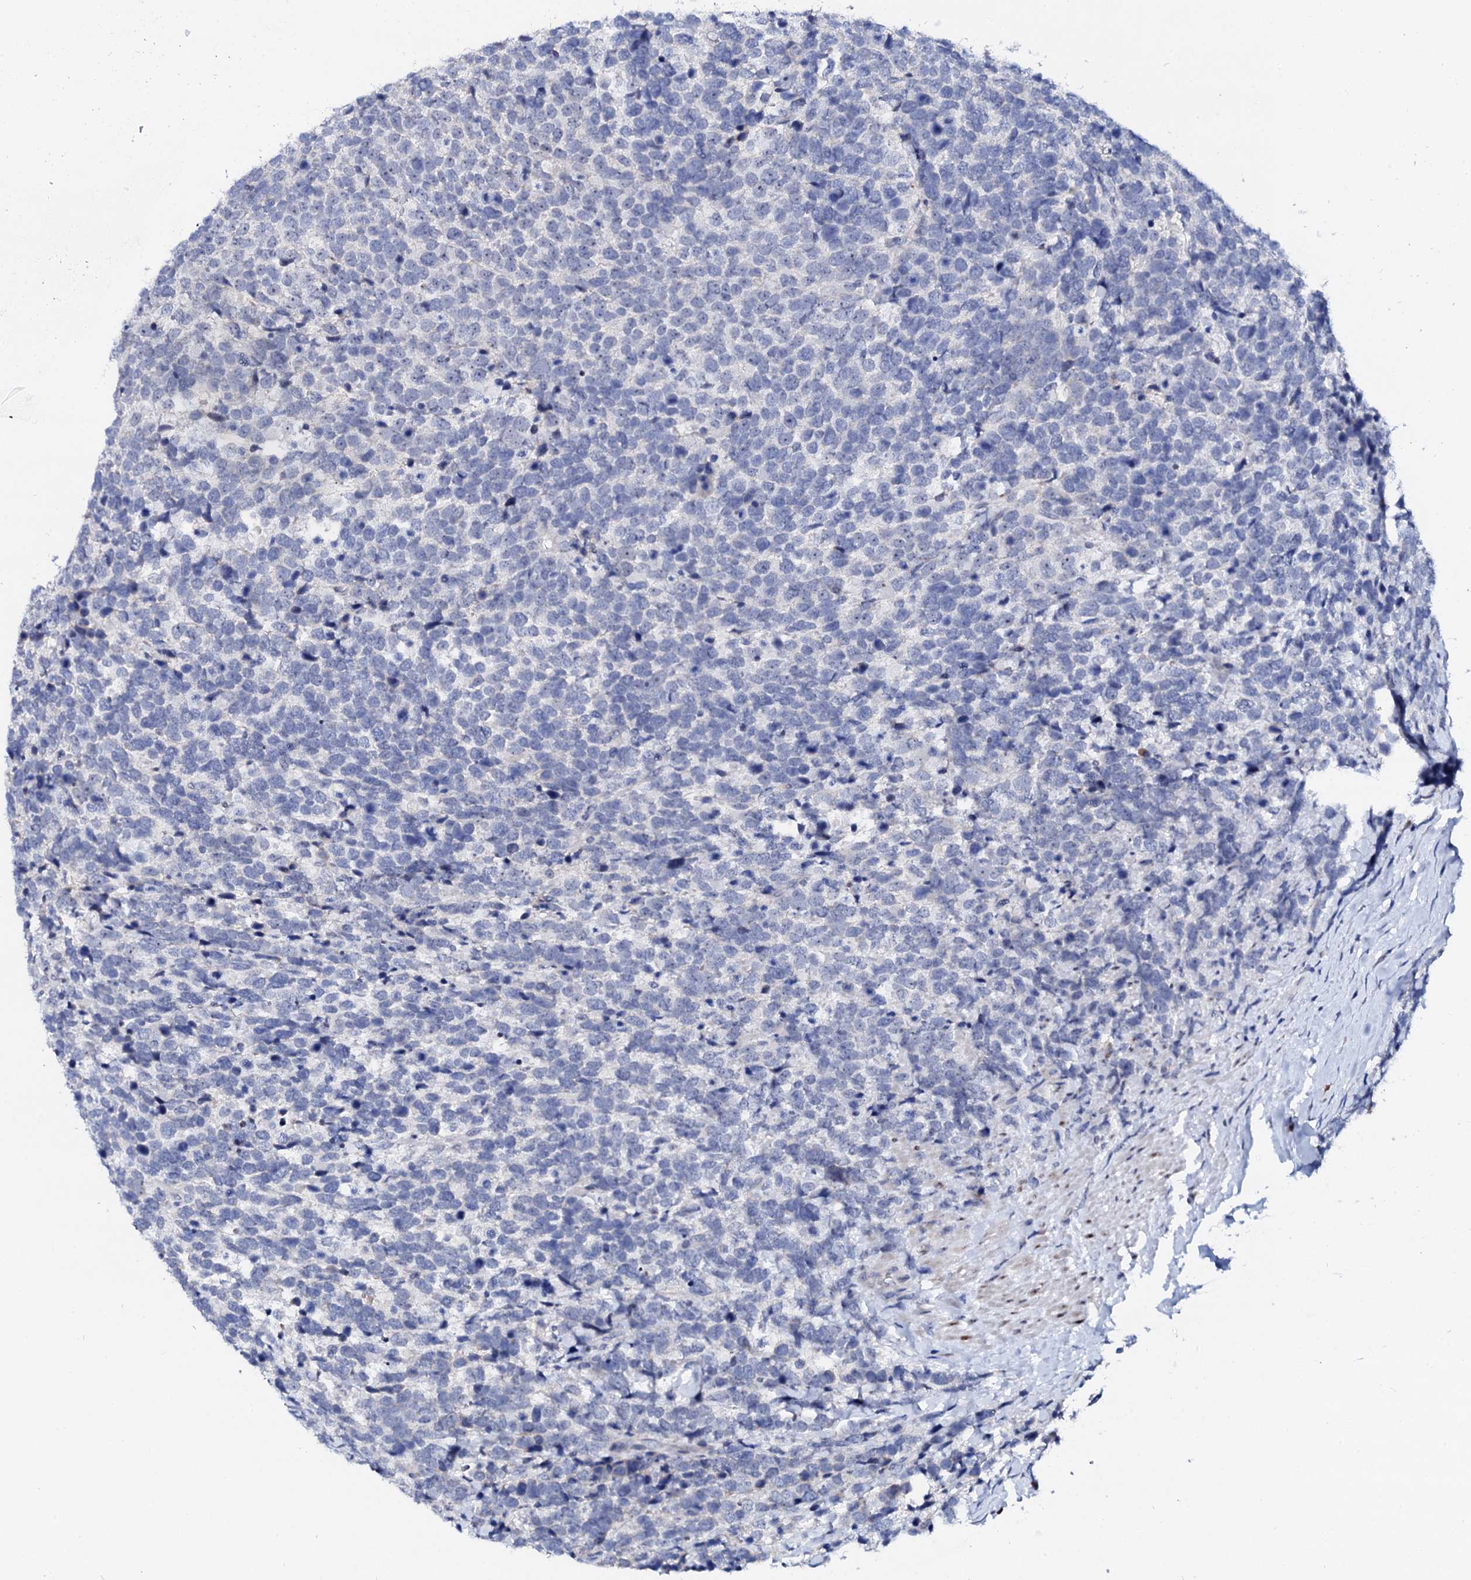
{"staining": {"intensity": "negative", "quantity": "none", "location": "none"}, "tissue": "urothelial cancer", "cell_type": "Tumor cells", "image_type": "cancer", "snomed": [{"axis": "morphology", "description": "Urothelial carcinoma, High grade"}, {"axis": "topography", "description": "Urinary bladder"}], "caption": "High-grade urothelial carcinoma was stained to show a protein in brown. There is no significant expression in tumor cells.", "gene": "BTBD16", "patient": {"sex": "female", "age": 82}}